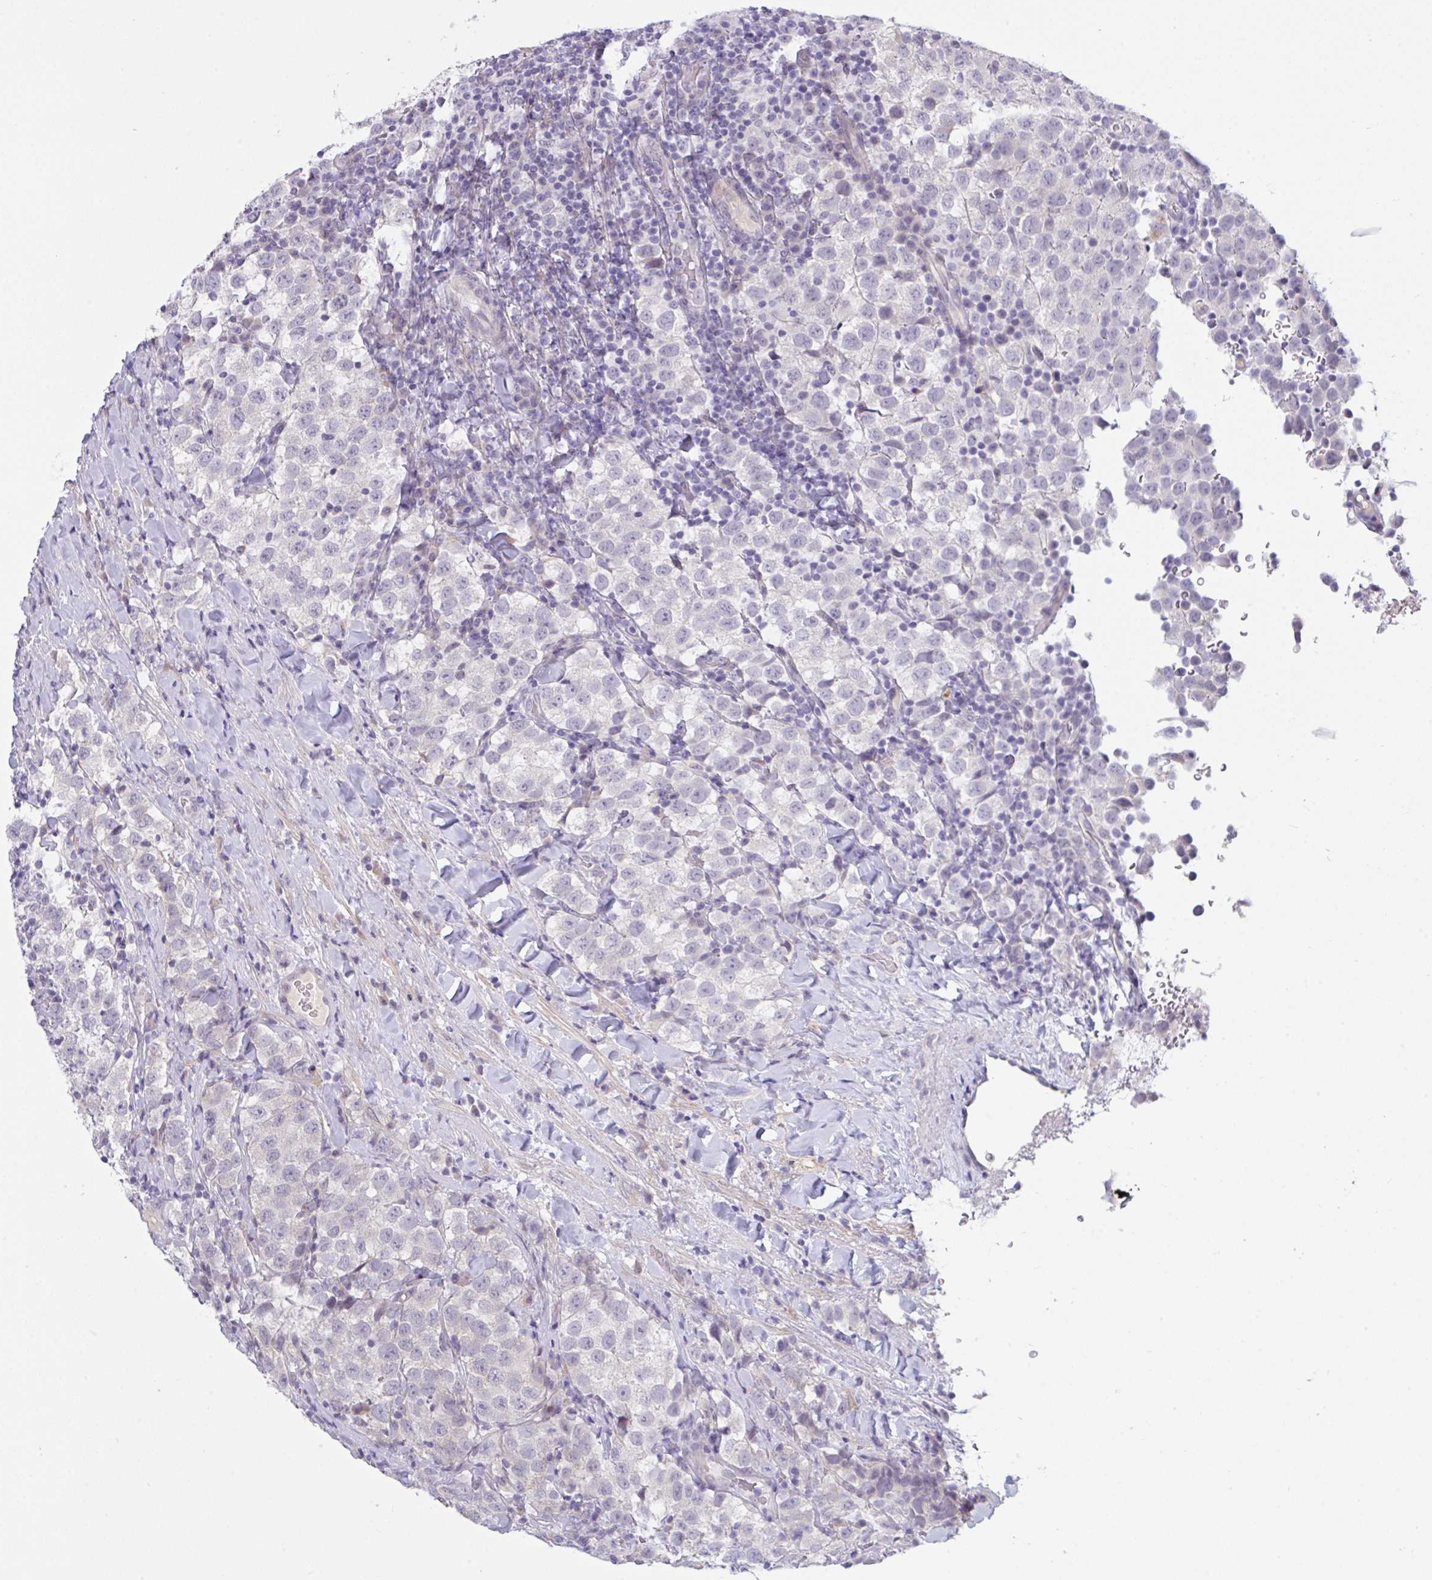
{"staining": {"intensity": "negative", "quantity": "none", "location": "none"}, "tissue": "testis cancer", "cell_type": "Tumor cells", "image_type": "cancer", "snomed": [{"axis": "morphology", "description": "Seminoma, NOS"}, {"axis": "topography", "description": "Testis"}], "caption": "The immunohistochemistry image has no significant staining in tumor cells of testis cancer (seminoma) tissue.", "gene": "TCEAL8", "patient": {"sex": "male", "age": 34}}